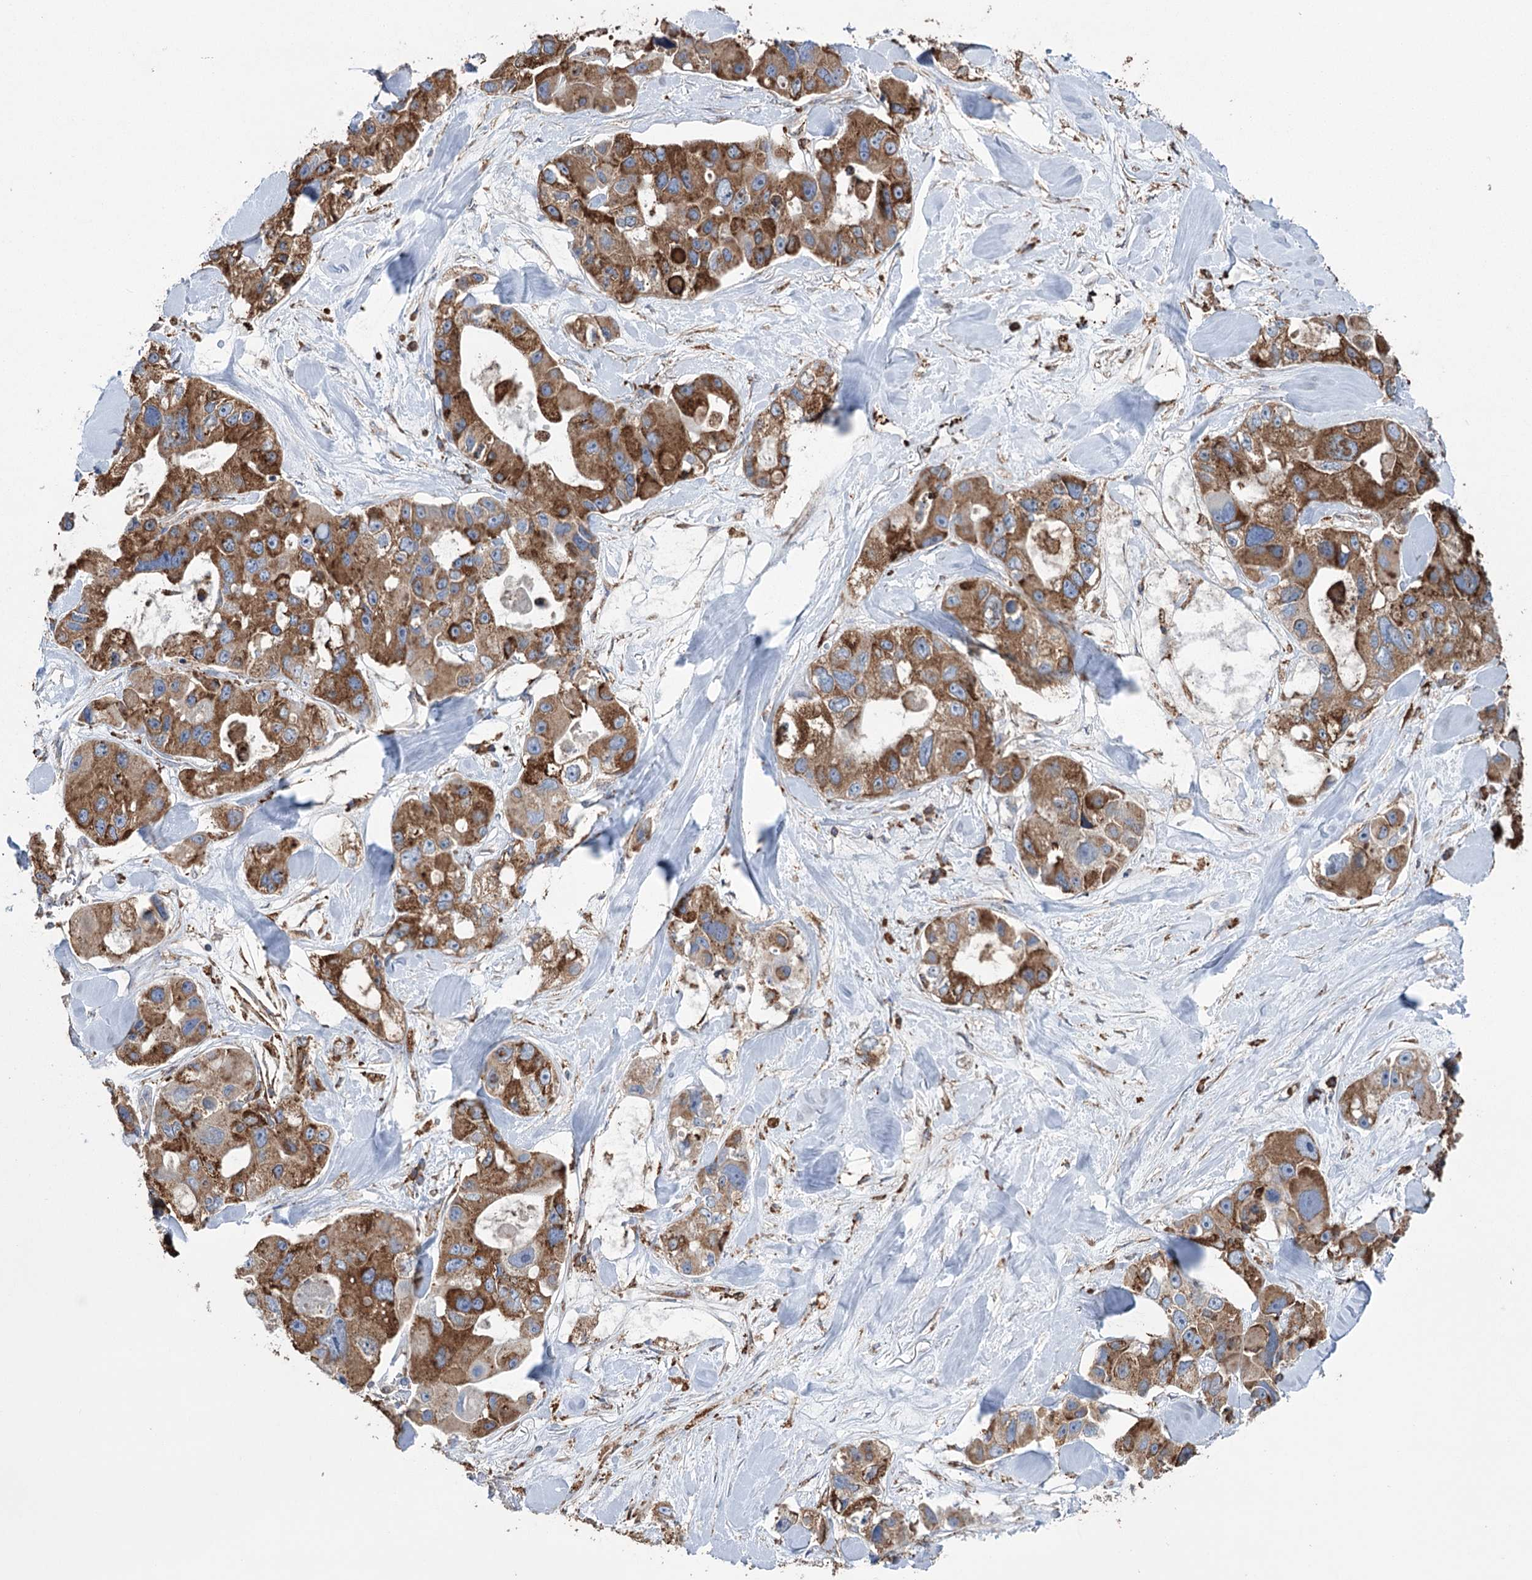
{"staining": {"intensity": "strong", "quantity": ">75%", "location": "cytoplasmic/membranous"}, "tissue": "lung cancer", "cell_type": "Tumor cells", "image_type": "cancer", "snomed": [{"axis": "morphology", "description": "Adenocarcinoma, NOS"}, {"axis": "topography", "description": "Lung"}], "caption": "Immunohistochemistry (IHC) photomicrograph of neoplastic tissue: human lung cancer stained using immunohistochemistry (IHC) shows high levels of strong protein expression localized specifically in the cytoplasmic/membranous of tumor cells, appearing as a cytoplasmic/membranous brown color.", "gene": "TRIM71", "patient": {"sex": "female", "age": 54}}